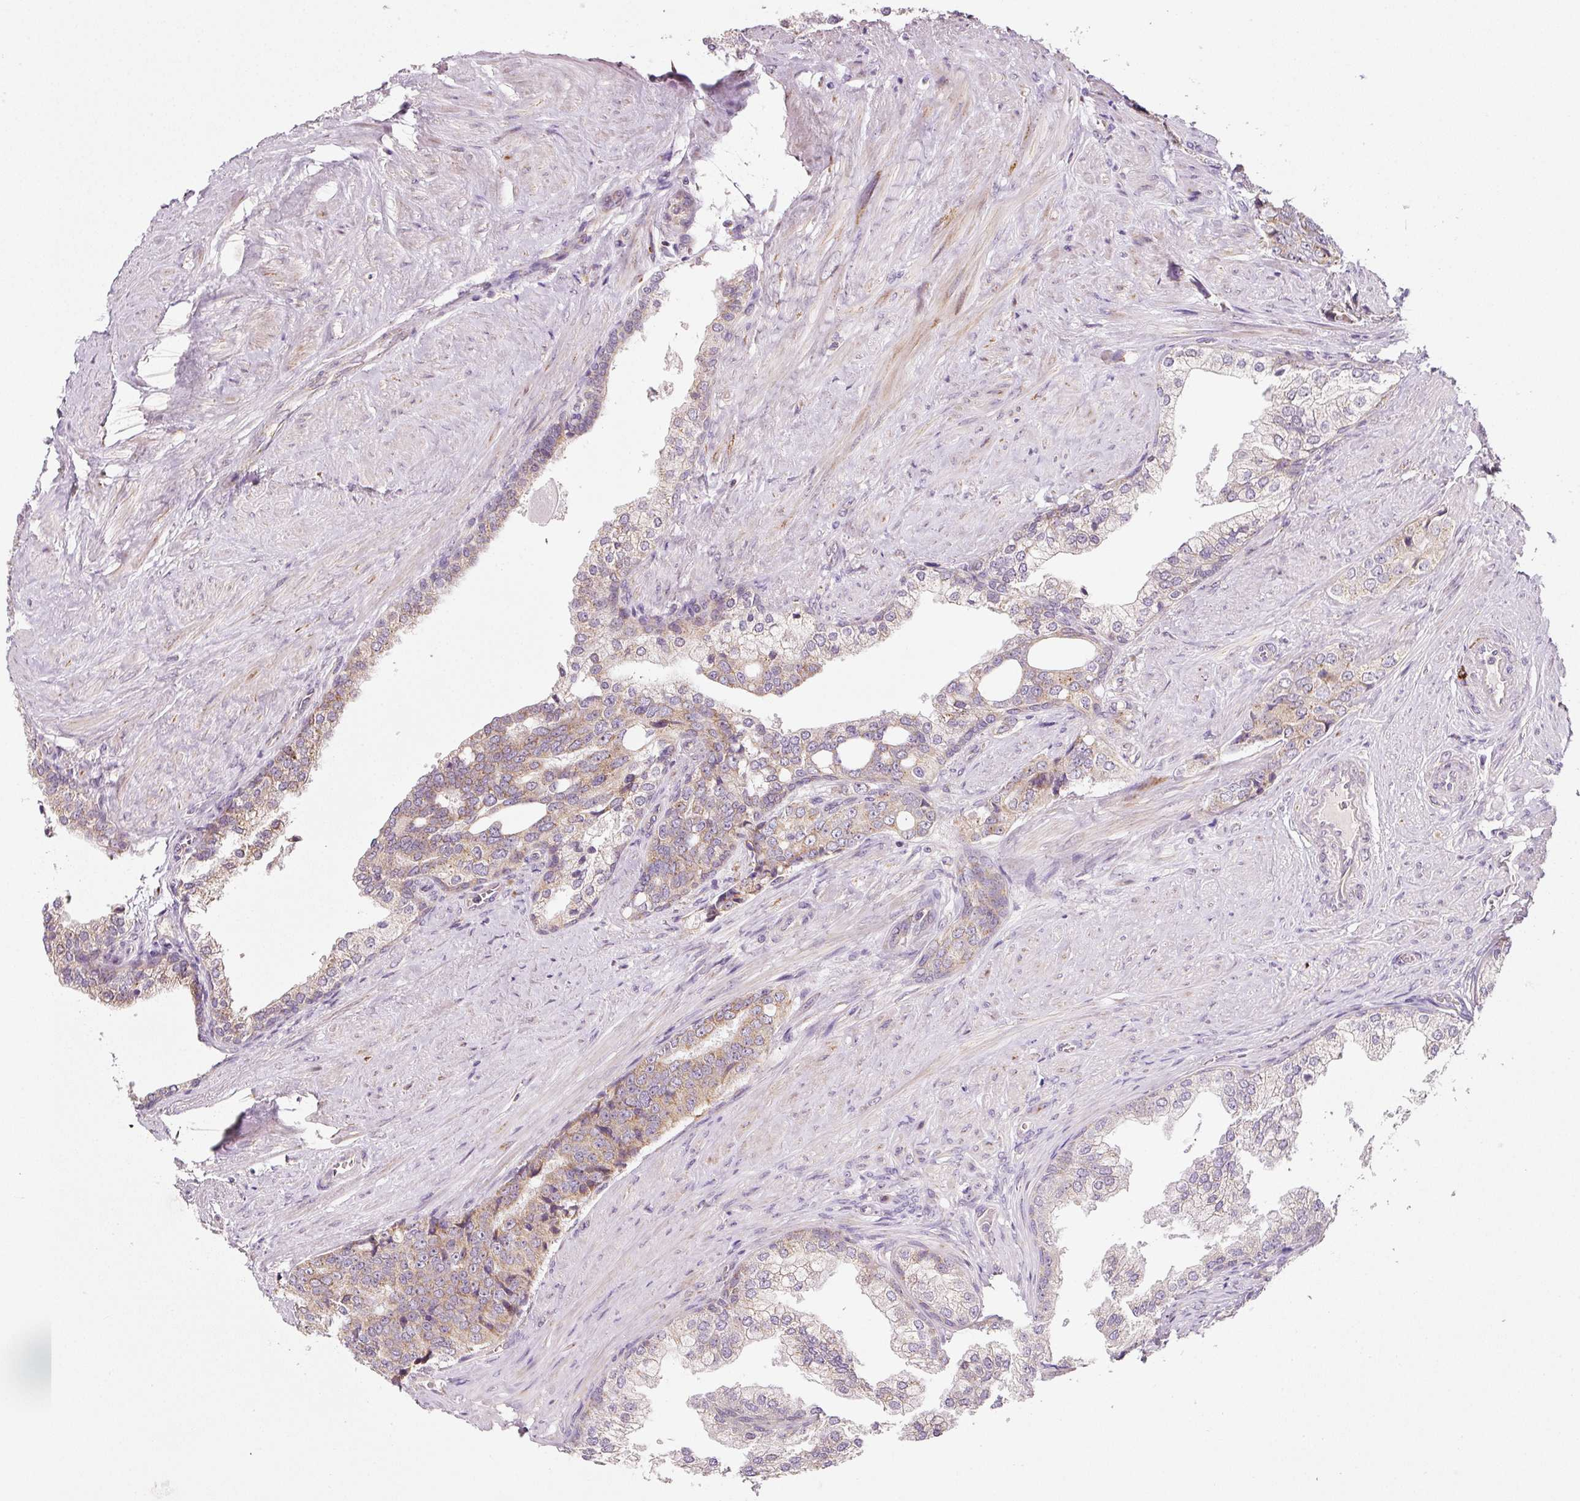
{"staining": {"intensity": "moderate", "quantity": ">75%", "location": "cytoplasmic/membranous"}, "tissue": "prostate cancer", "cell_type": "Tumor cells", "image_type": "cancer", "snomed": [{"axis": "morphology", "description": "Adenocarcinoma, High grade"}, {"axis": "topography", "description": "Prostate"}], "caption": "DAB immunohistochemical staining of high-grade adenocarcinoma (prostate) displays moderate cytoplasmic/membranous protein expression in about >75% of tumor cells.", "gene": "FAM78B", "patient": {"sex": "male", "age": 67}}